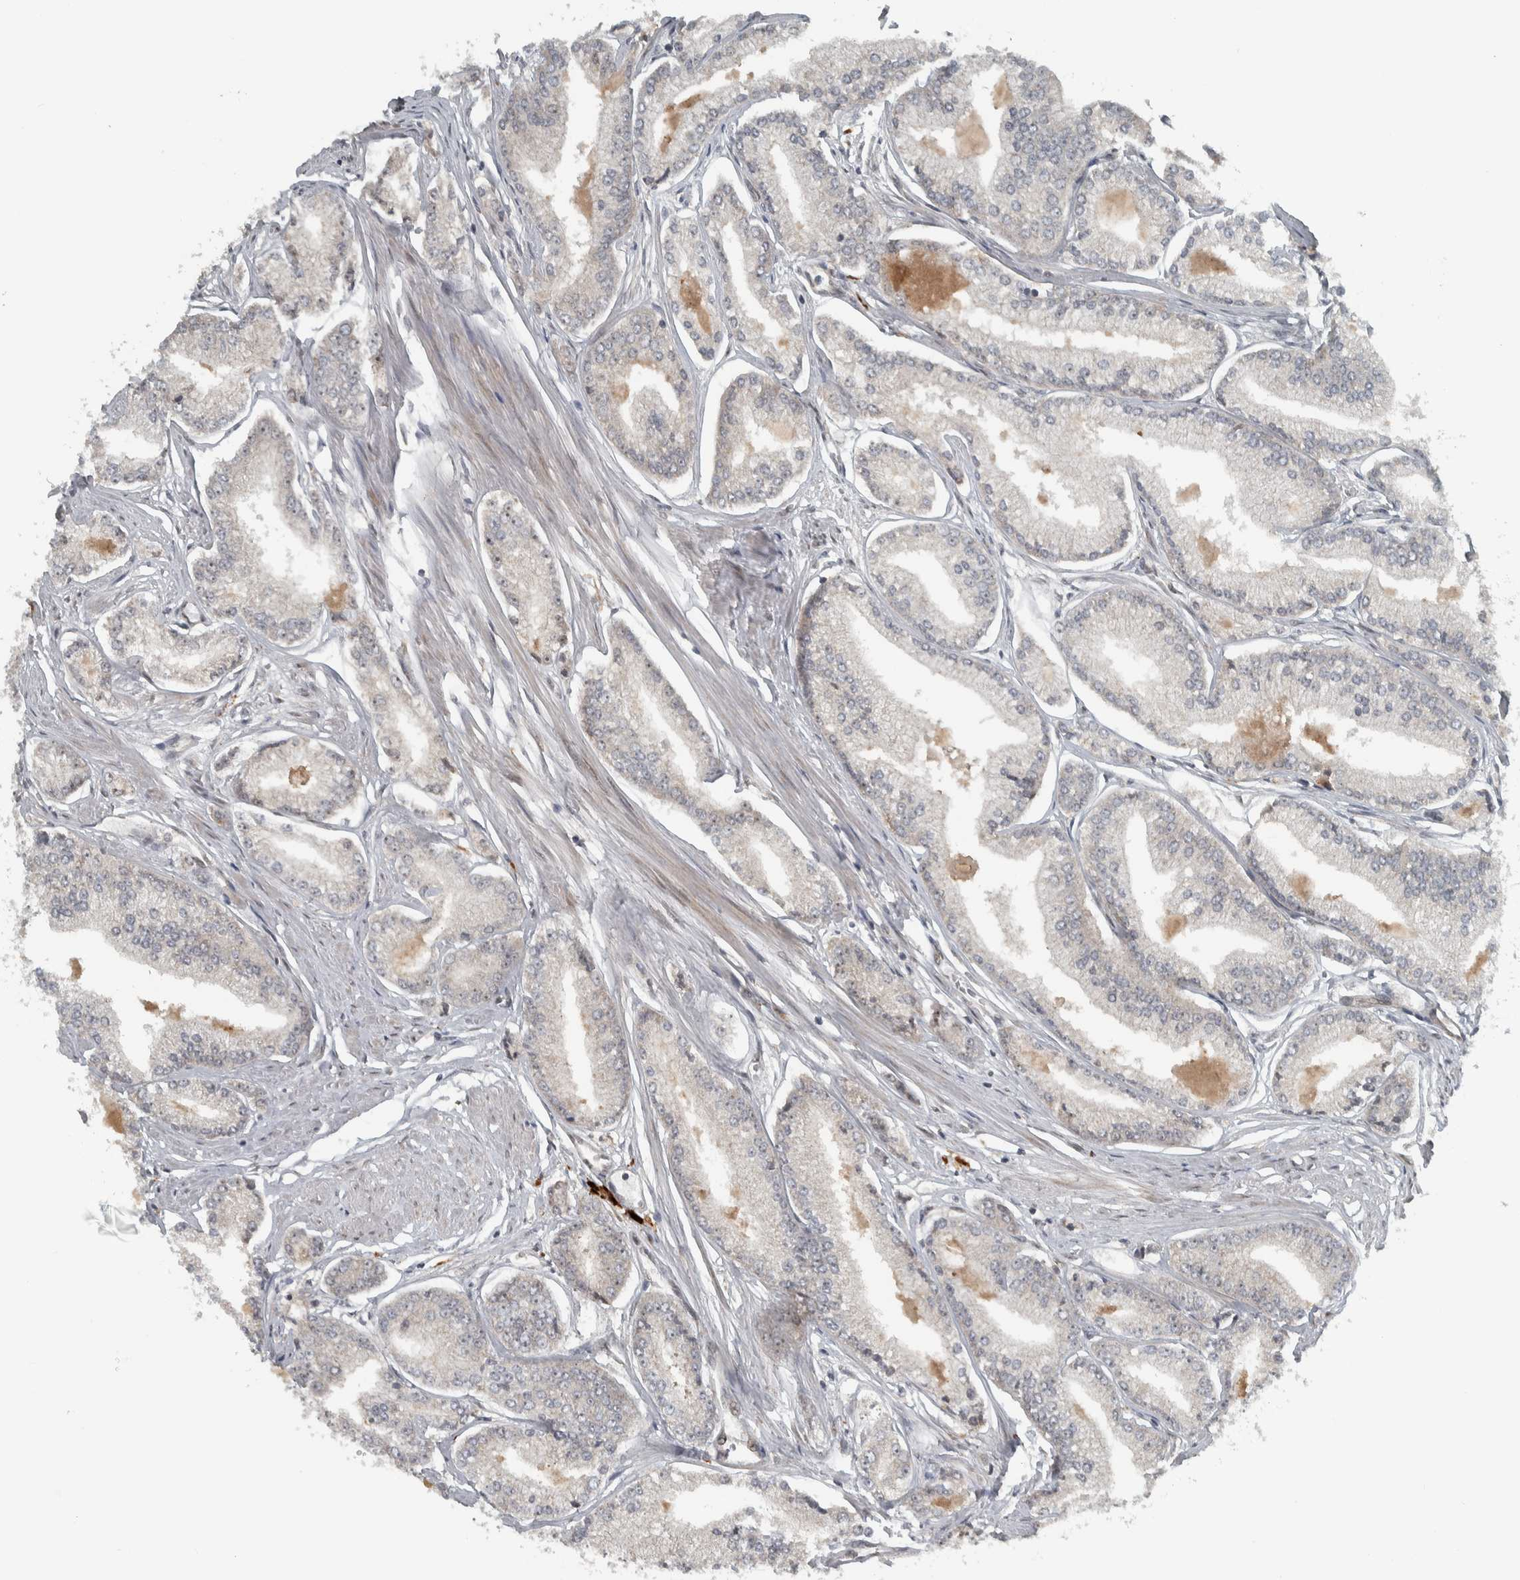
{"staining": {"intensity": "weak", "quantity": "<25%", "location": "nuclear"}, "tissue": "prostate cancer", "cell_type": "Tumor cells", "image_type": "cancer", "snomed": [{"axis": "morphology", "description": "Adenocarcinoma, Low grade"}, {"axis": "topography", "description": "Prostate"}], "caption": "Immunohistochemistry histopathology image of neoplastic tissue: human prostate low-grade adenocarcinoma stained with DAB (3,3'-diaminobenzidine) demonstrates no significant protein expression in tumor cells. (Brightfield microscopy of DAB (3,3'-diaminobenzidine) IHC at high magnification).", "gene": "XPO5", "patient": {"sex": "male", "age": 52}}